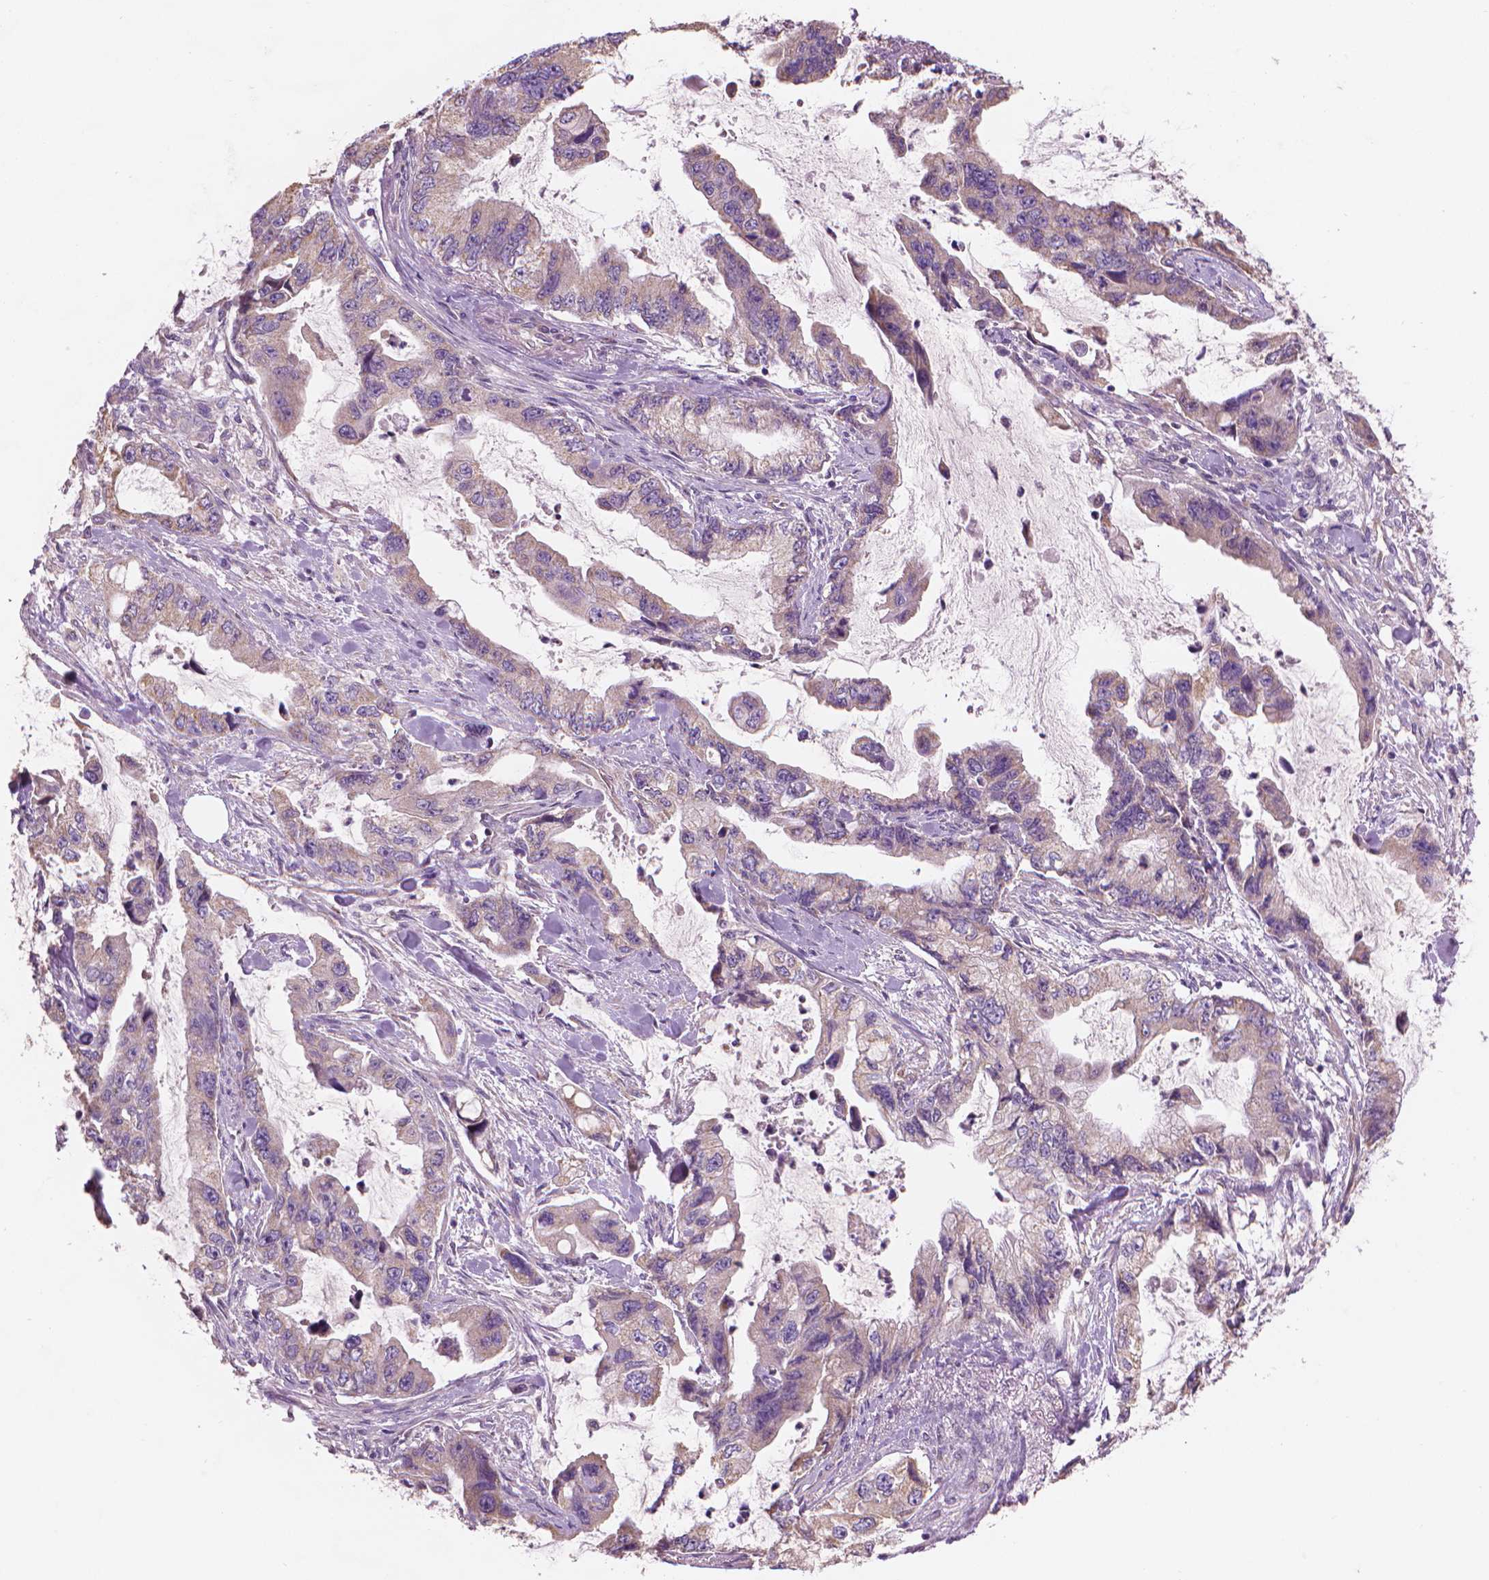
{"staining": {"intensity": "negative", "quantity": "none", "location": "none"}, "tissue": "stomach cancer", "cell_type": "Tumor cells", "image_type": "cancer", "snomed": [{"axis": "morphology", "description": "Adenocarcinoma, NOS"}, {"axis": "topography", "description": "Pancreas"}, {"axis": "topography", "description": "Stomach, upper"}, {"axis": "topography", "description": "Stomach"}], "caption": "Tumor cells show no significant protein staining in stomach adenocarcinoma.", "gene": "TTC29", "patient": {"sex": "male", "age": 77}}